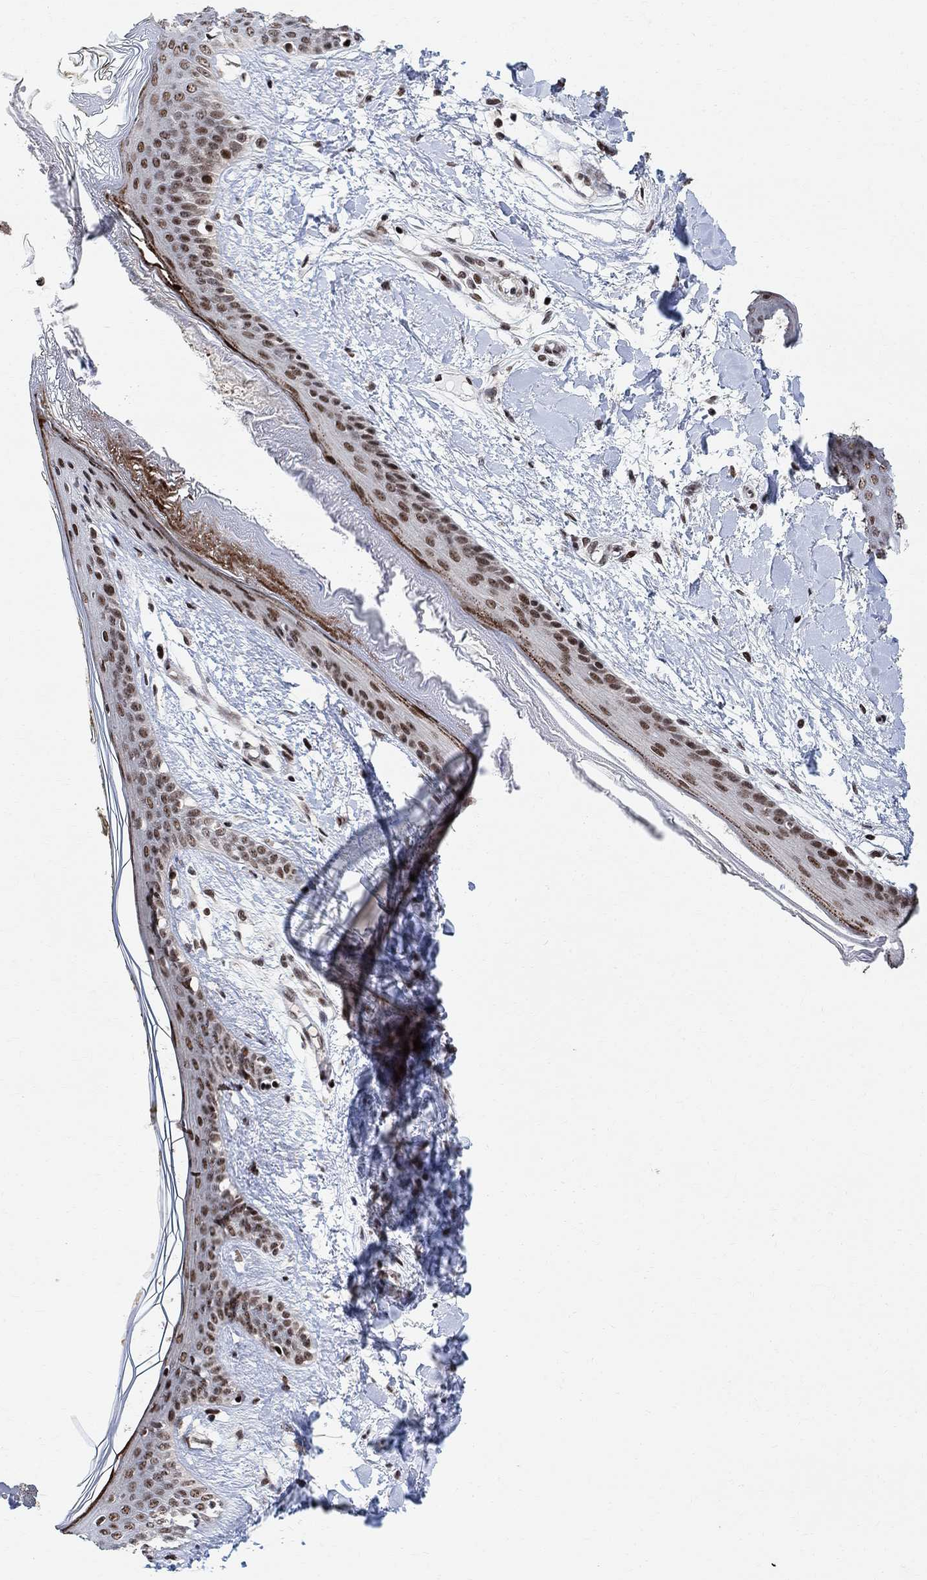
{"staining": {"intensity": "strong", "quantity": "<25%", "location": "nuclear"}, "tissue": "skin", "cell_type": "Fibroblasts", "image_type": "normal", "snomed": [{"axis": "morphology", "description": "Normal tissue, NOS"}, {"axis": "topography", "description": "Skin"}], "caption": "Immunohistochemistry (IHC) image of normal skin: human skin stained using immunohistochemistry exhibits medium levels of strong protein expression localized specifically in the nuclear of fibroblasts, appearing as a nuclear brown color.", "gene": "E4F1", "patient": {"sex": "female", "age": 34}}